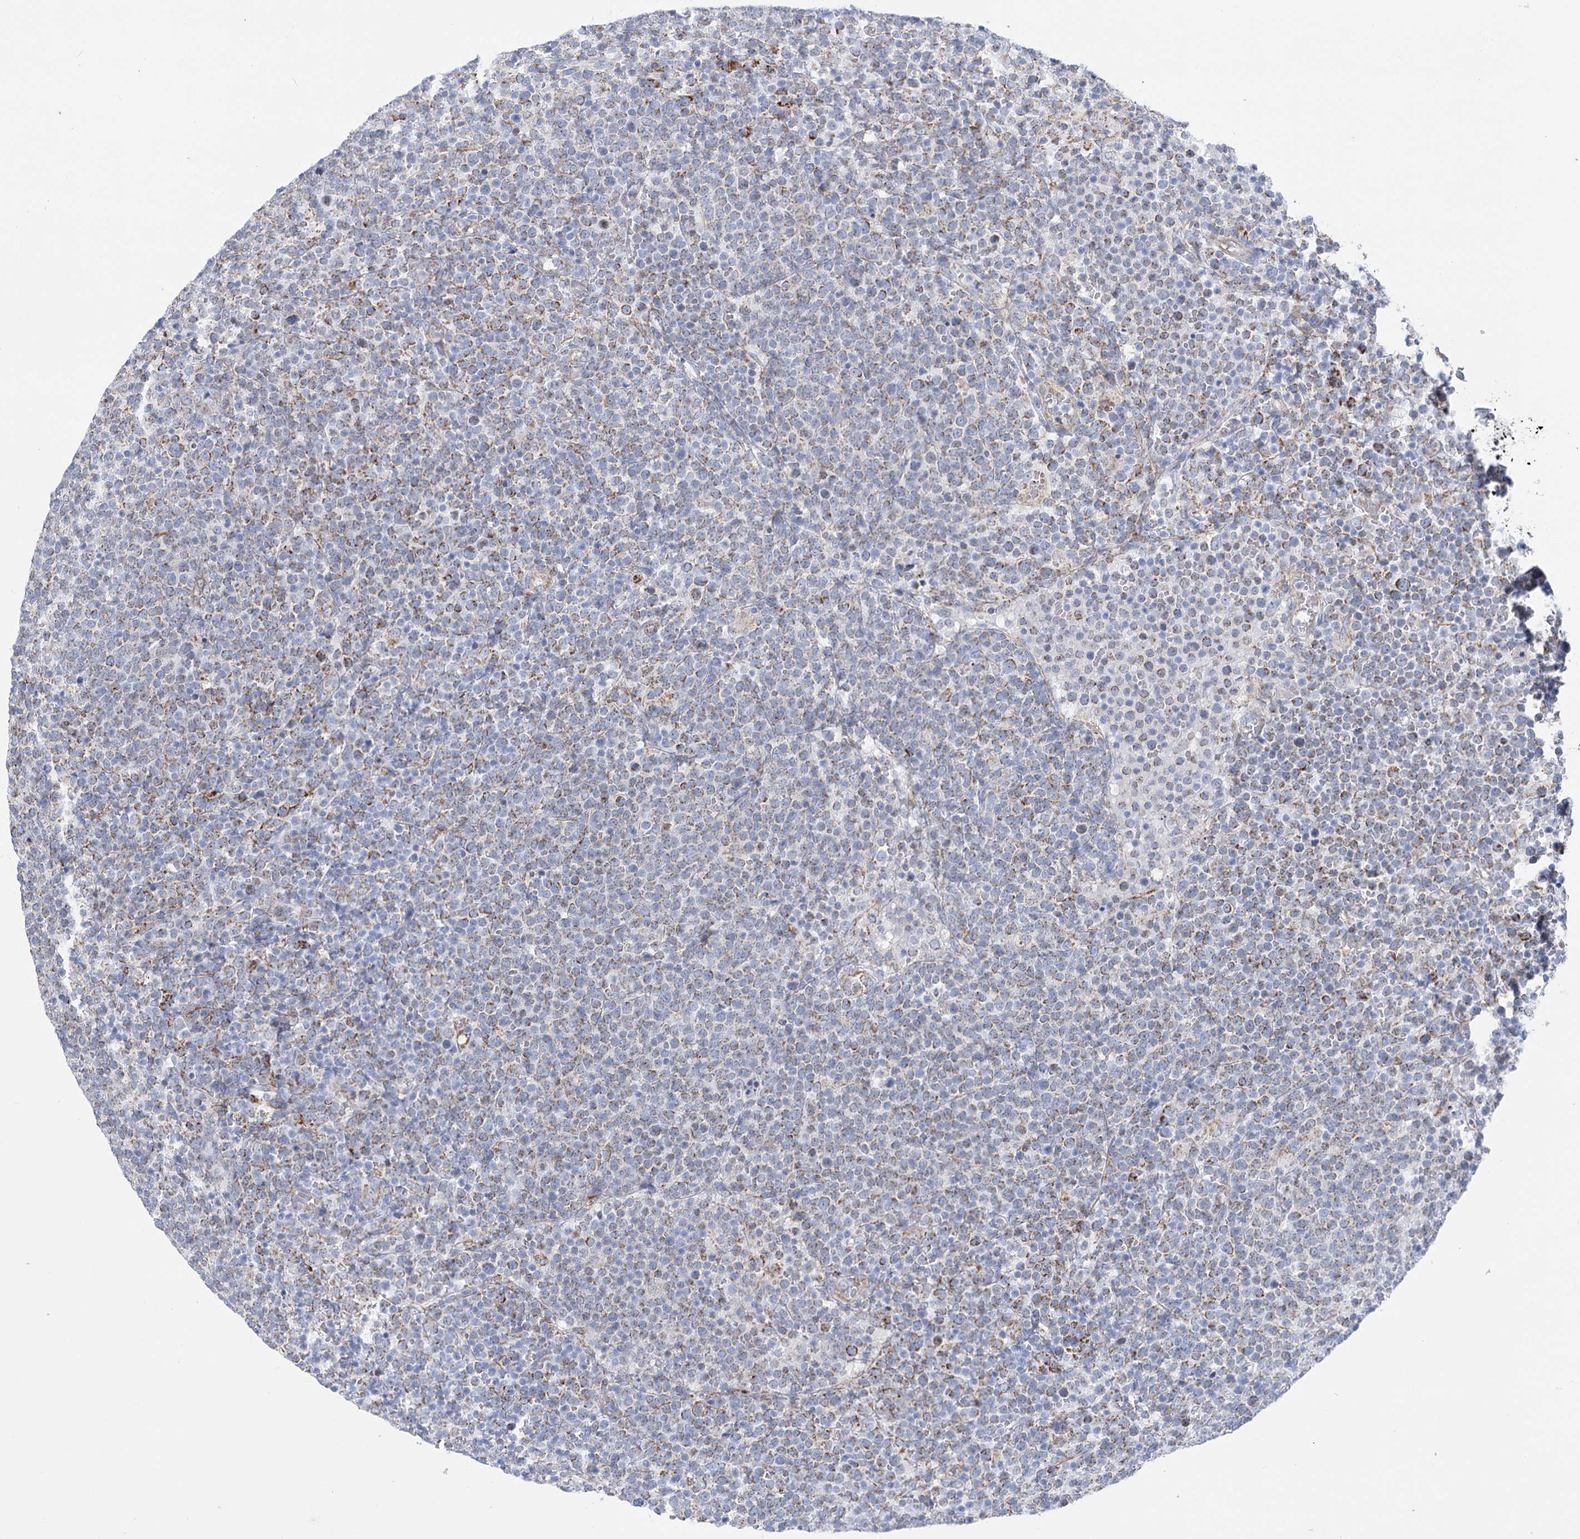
{"staining": {"intensity": "moderate", "quantity": "25%-75%", "location": "cytoplasmic/membranous"}, "tissue": "lymphoma", "cell_type": "Tumor cells", "image_type": "cancer", "snomed": [{"axis": "morphology", "description": "Malignant lymphoma, non-Hodgkin's type, High grade"}, {"axis": "topography", "description": "Lymph node"}], "caption": "Brown immunohistochemical staining in human malignant lymphoma, non-Hodgkin's type (high-grade) reveals moderate cytoplasmic/membranous staining in approximately 25%-75% of tumor cells.", "gene": "DHTKD1", "patient": {"sex": "male", "age": 61}}